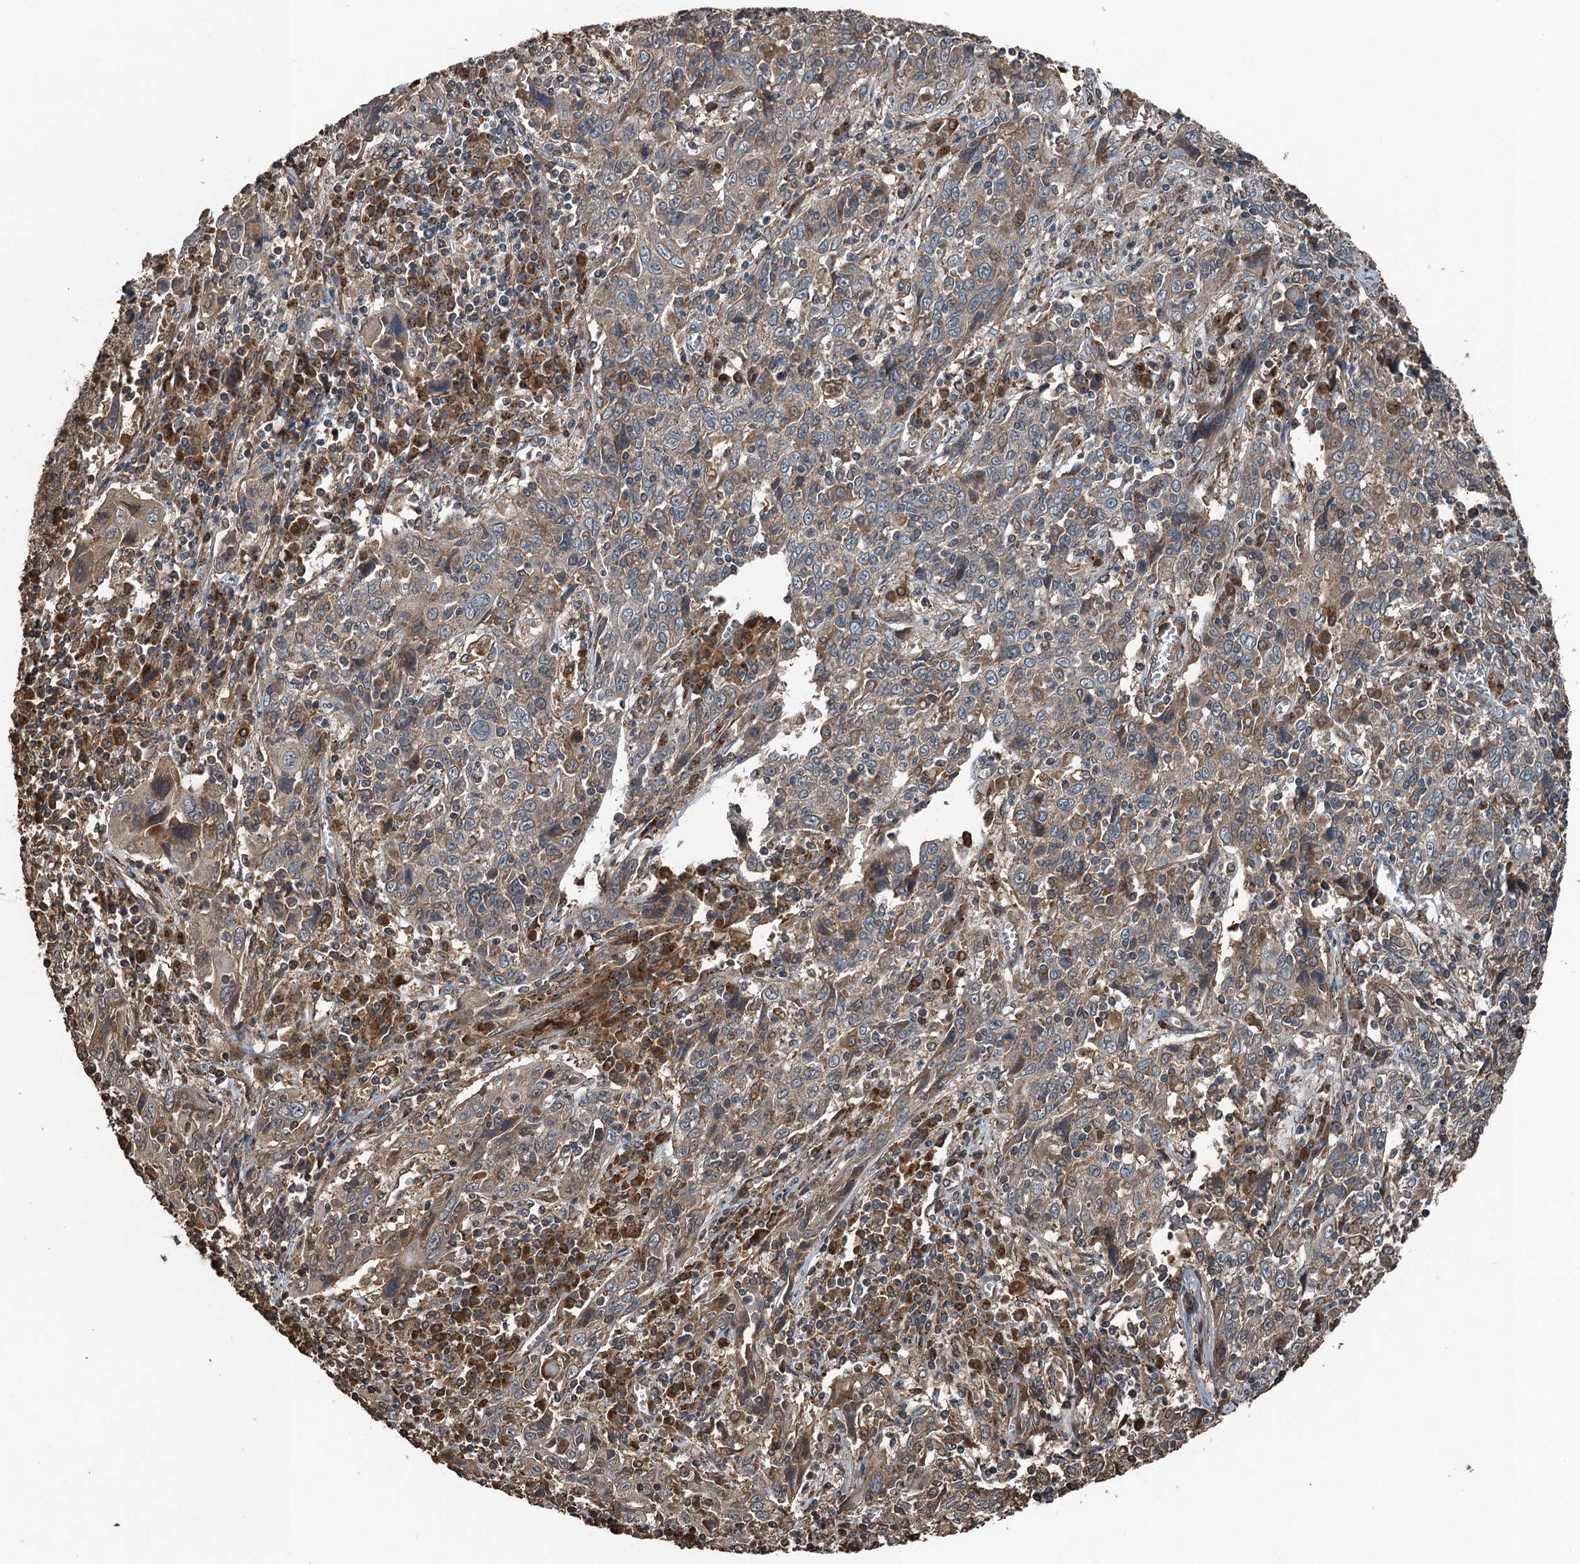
{"staining": {"intensity": "moderate", "quantity": "<25%", "location": "cytoplasmic/membranous"}, "tissue": "cervical cancer", "cell_type": "Tumor cells", "image_type": "cancer", "snomed": [{"axis": "morphology", "description": "Squamous cell carcinoma, NOS"}, {"axis": "topography", "description": "Cervix"}], "caption": "Tumor cells reveal low levels of moderate cytoplasmic/membranous positivity in approximately <25% of cells in cervical cancer (squamous cell carcinoma).", "gene": "TCTN1", "patient": {"sex": "female", "age": 46}}